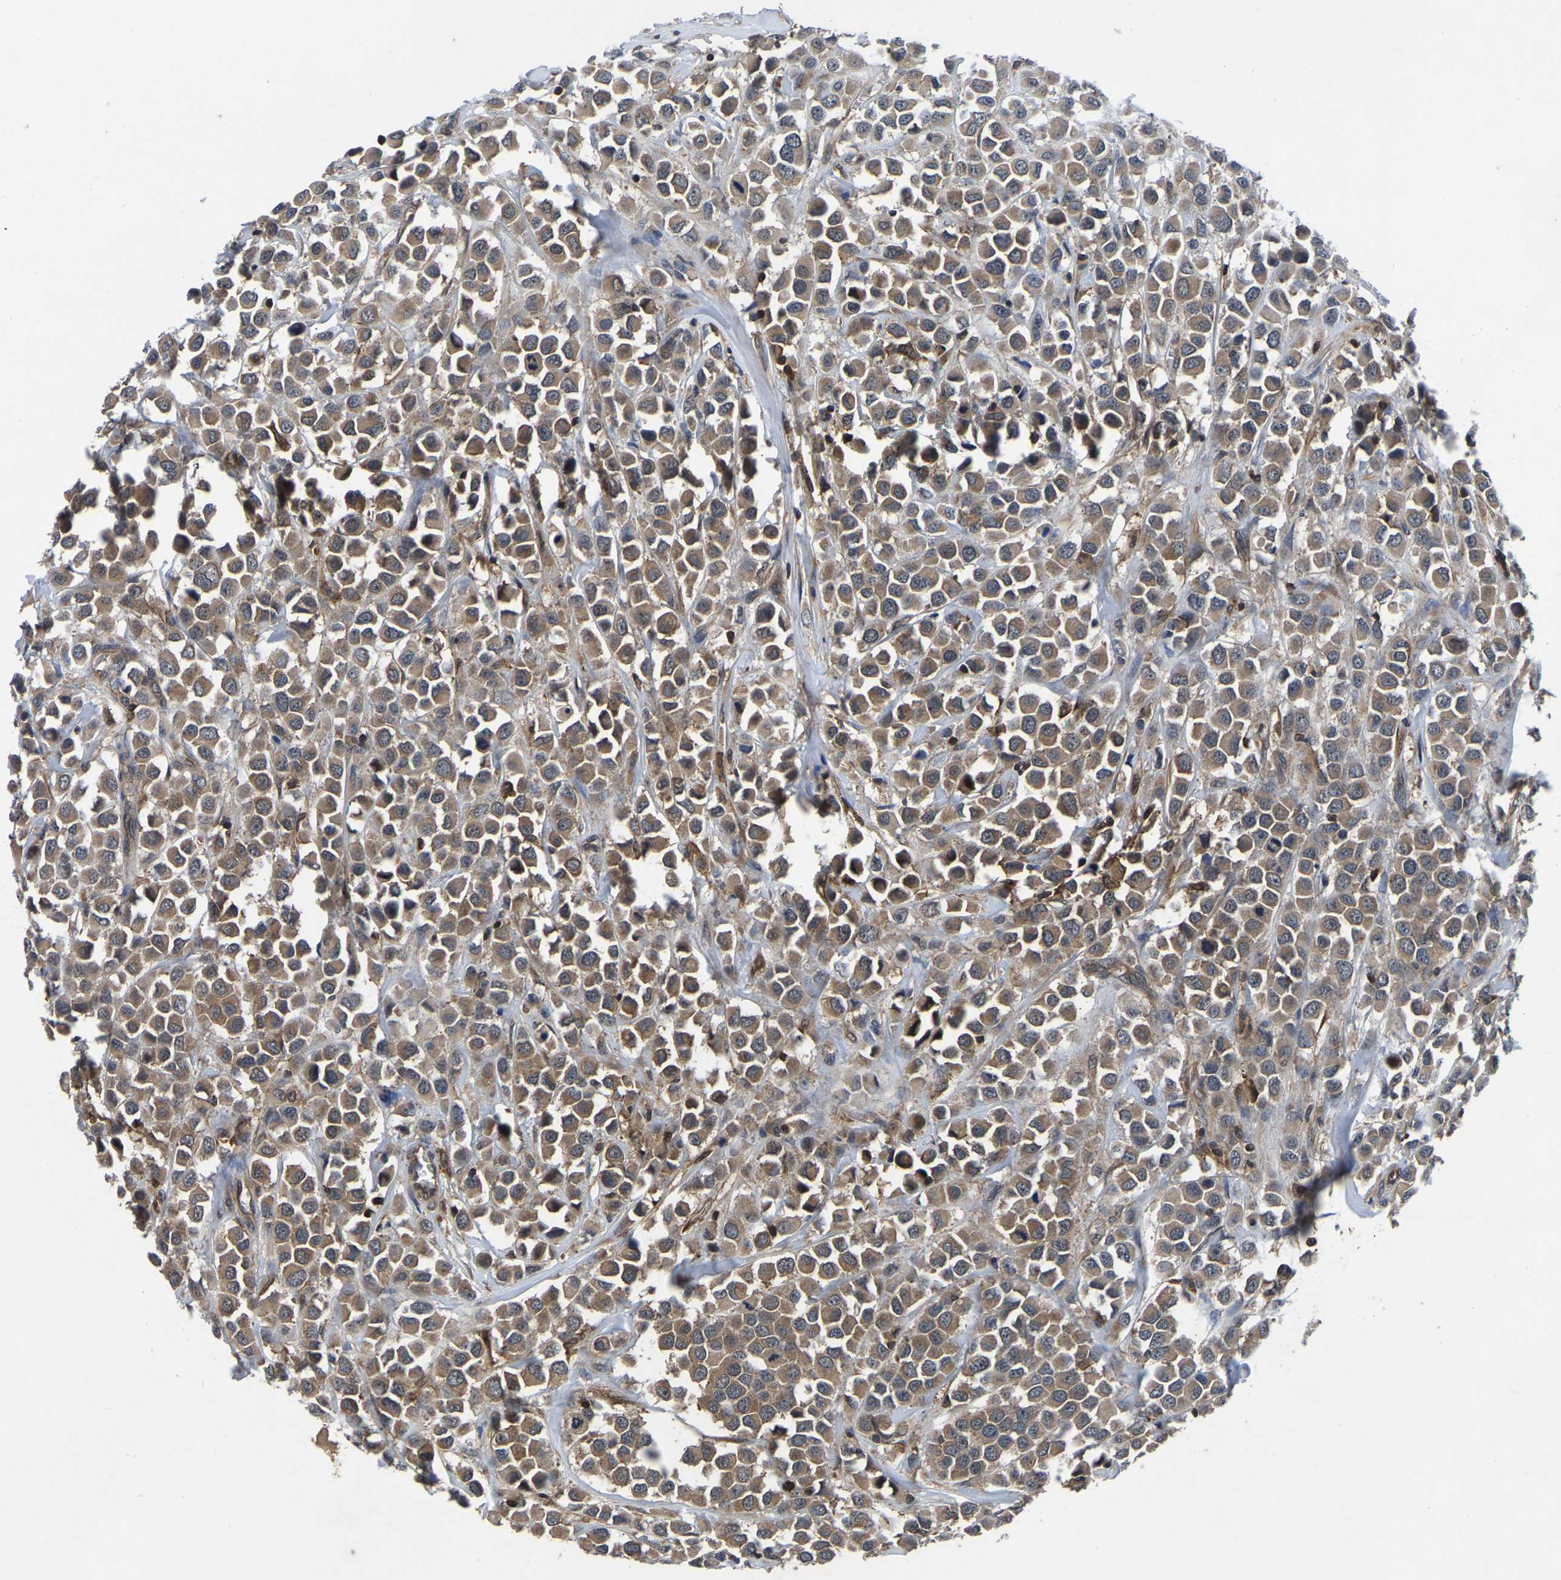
{"staining": {"intensity": "moderate", "quantity": ">75%", "location": "cytoplasmic/membranous"}, "tissue": "breast cancer", "cell_type": "Tumor cells", "image_type": "cancer", "snomed": [{"axis": "morphology", "description": "Duct carcinoma"}, {"axis": "topography", "description": "Breast"}], "caption": "Brown immunohistochemical staining in human intraductal carcinoma (breast) shows moderate cytoplasmic/membranous expression in about >75% of tumor cells.", "gene": "FGD5", "patient": {"sex": "female", "age": 61}}